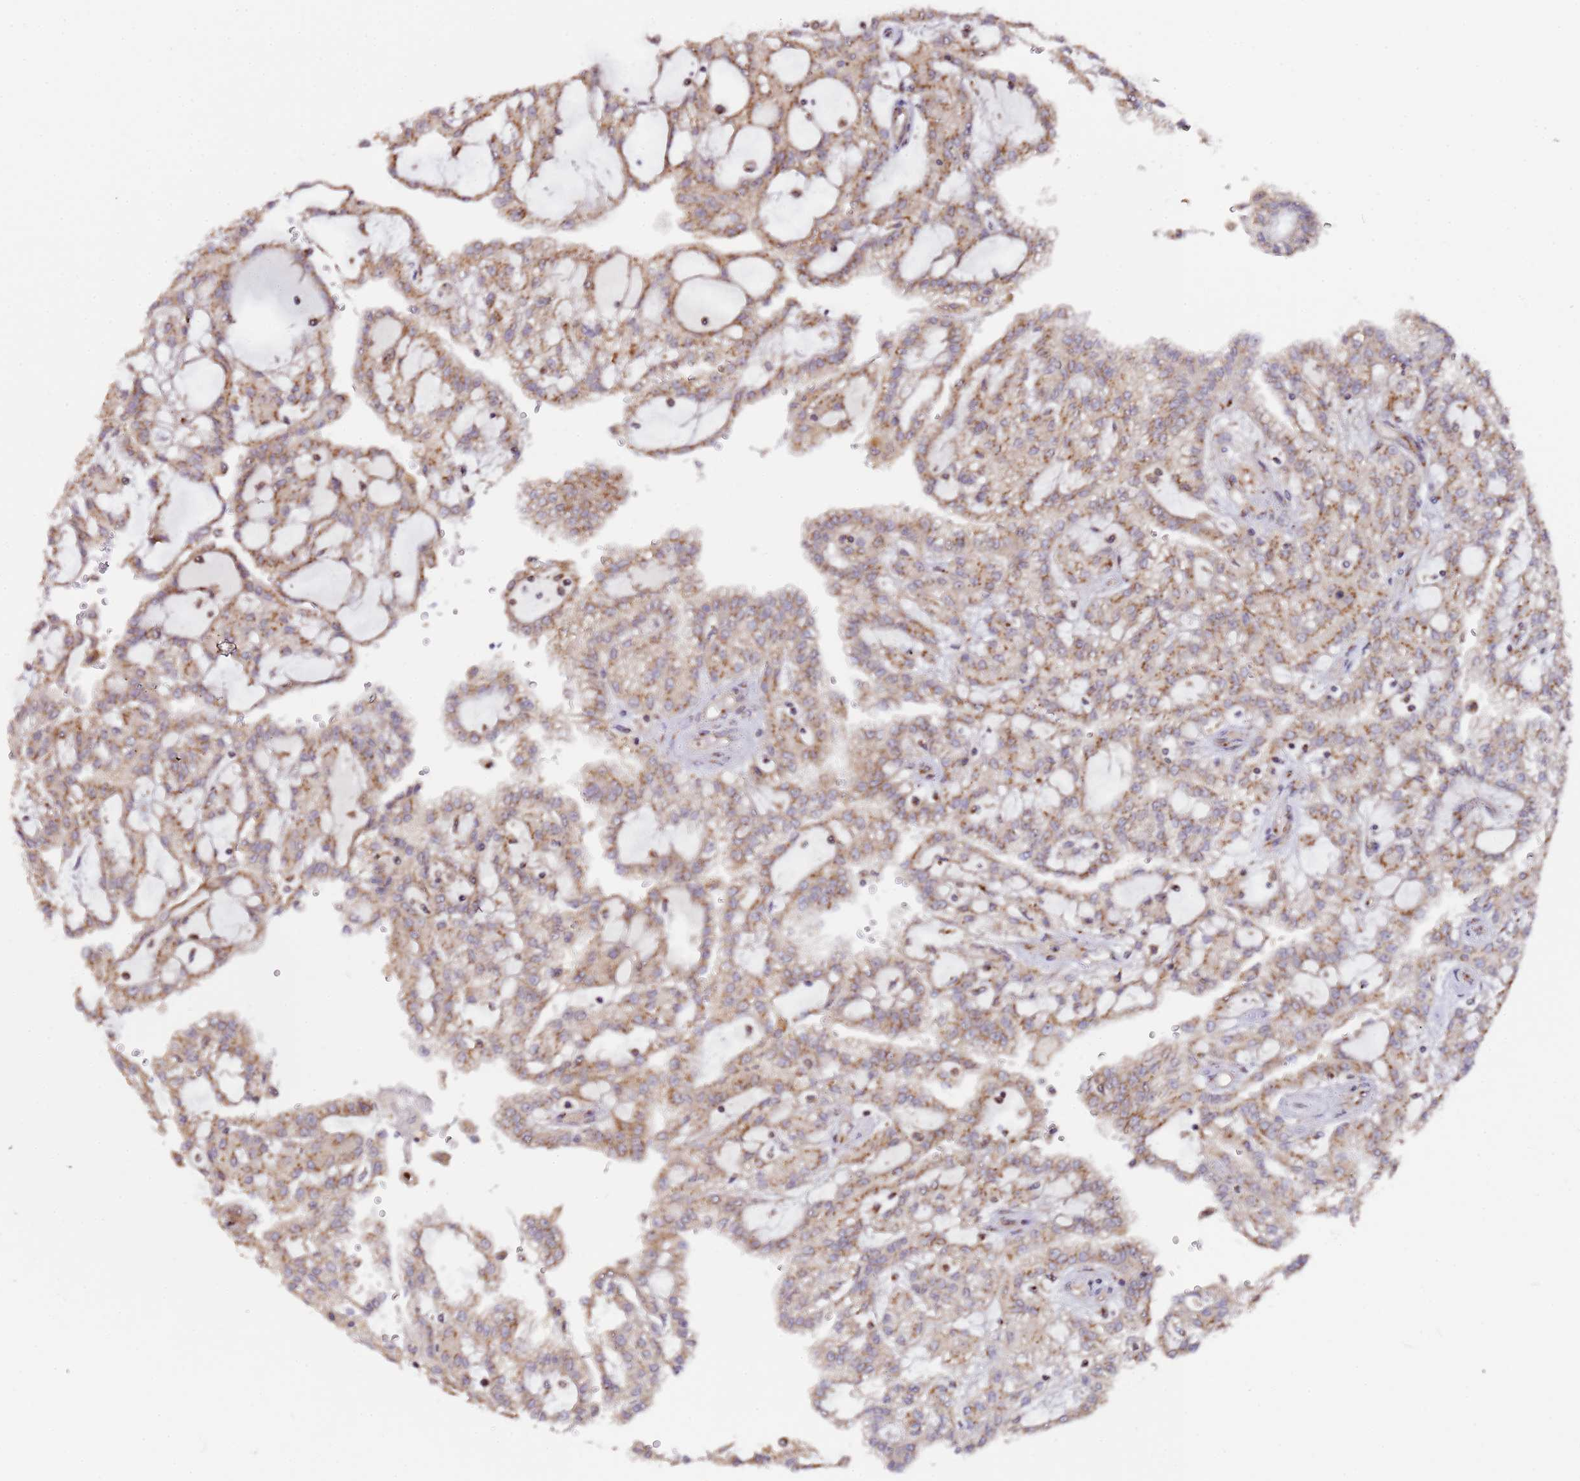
{"staining": {"intensity": "moderate", "quantity": "<25%", "location": "cytoplasmic/membranous"}, "tissue": "renal cancer", "cell_type": "Tumor cells", "image_type": "cancer", "snomed": [{"axis": "morphology", "description": "Adenocarcinoma, NOS"}, {"axis": "topography", "description": "Kidney"}], "caption": "The micrograph displays immunohistochemical staining of adenocarcinoma (renal). There is moderate cytoplasmic/membranous positivity is present in approximately <25% of tumor cells.", "gene": "MRPL49", "patient": {"sex": "male", "age": 63}}